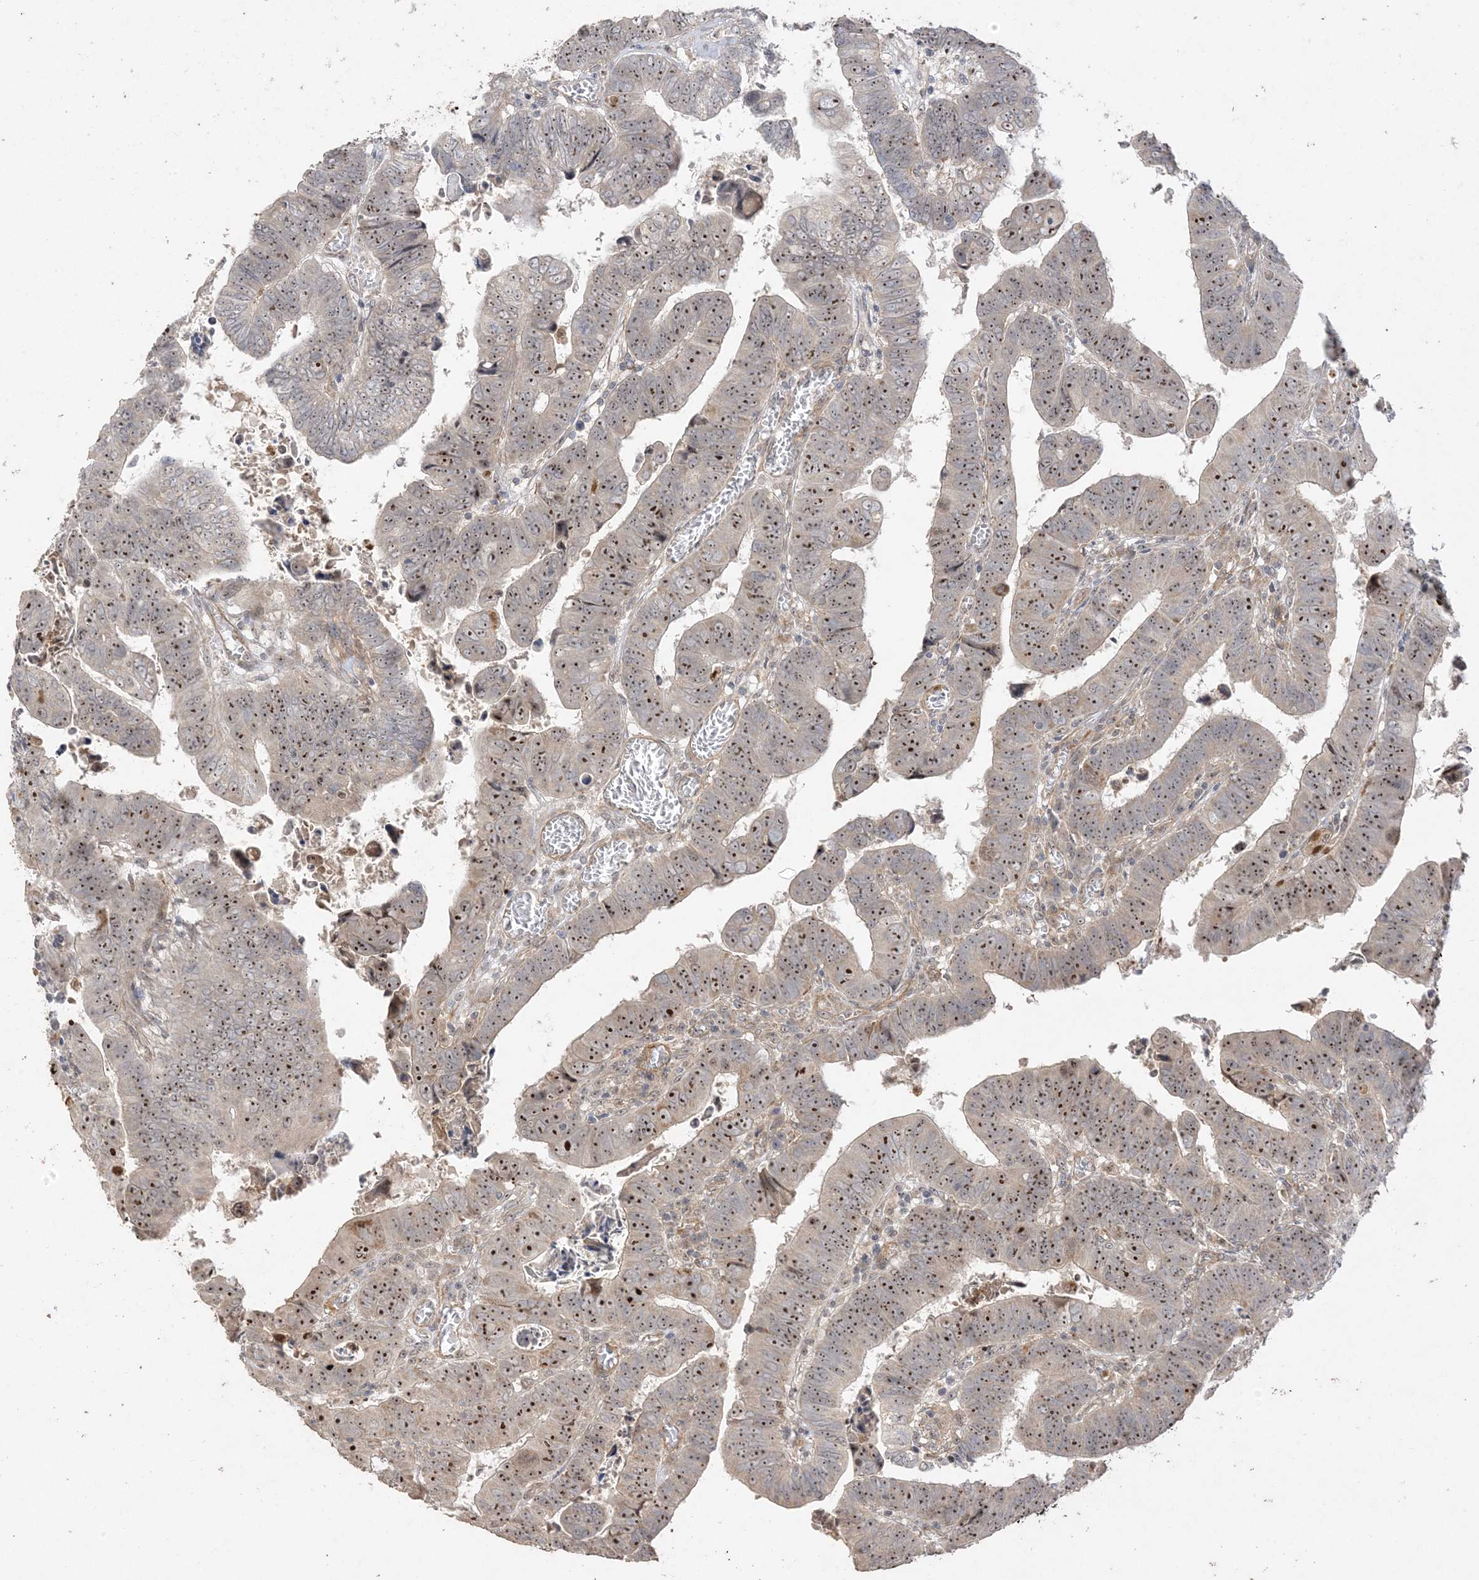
{"staining": {"intensity": "moderate", "quantity": ">75%", "location": "nuclear"}, "tissue": "colorectal cancer", "cell_type": "Tumor cells", "image_type": "cancer", "snomed": [{"axis": "morphology", "description": "Normal tissue, NOS"}, {"axis": "morphology", "description": "Adenocarcinoma, NOS"}, {"axis": "topography", "description": "Rectum"}], "caption": "Immunohistochemical staining of colorectal cancer (adenocarcinoma) exhibits medium levels of moderate nuclear protein positivity in approximately >75% of tumor cells.", "gene": "DDX18", "patient": {"sex": "female", "age": 65}}